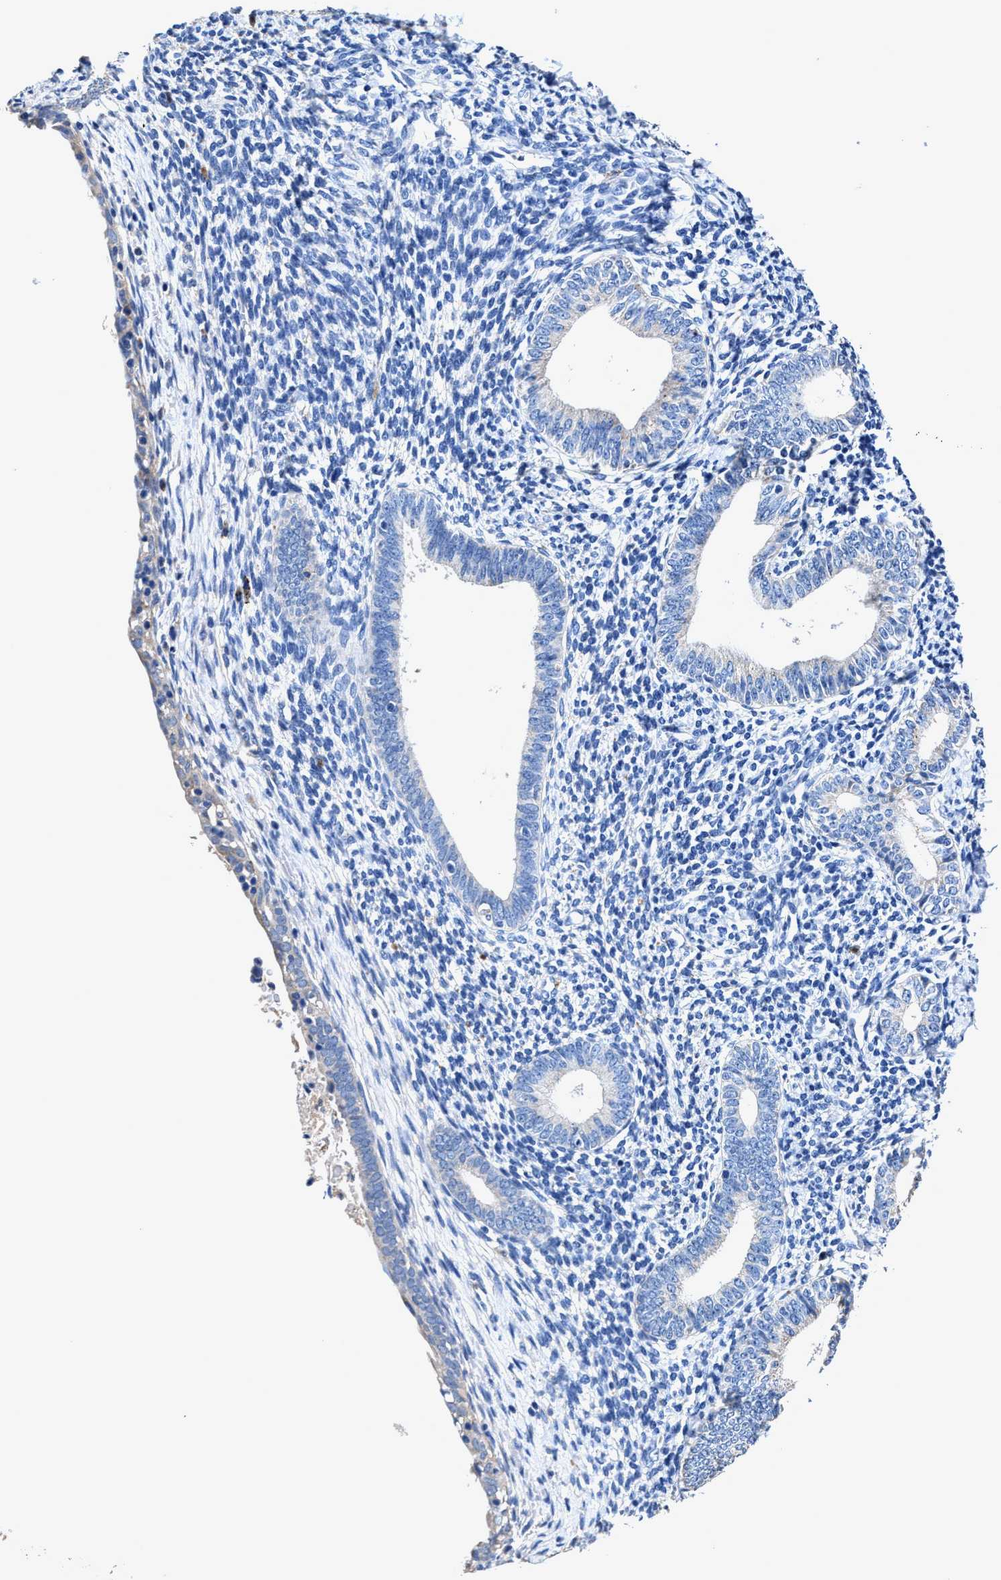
{"staining": {"intensity": "negative", "quantity": "none", "location": "none"}, "tissue": "endometrium", "cell_type": "Cells in endometrial stroma", "image_type": "normal", "snomed": [{"axis": "morphology", "description": "Normal tissue, NOS"}, {"axis": "morphology", "description": "Adenocarcinoma, NOS"}, {"axis": "topography", "description": "Endometrium"}], "caption": "This is an IHC photomicrograph of unremarkable endometrium. There is no expression in cells in endometrial stroma.", "gene": "UBR4", "patient": {"sex": "female", "age": 57}}